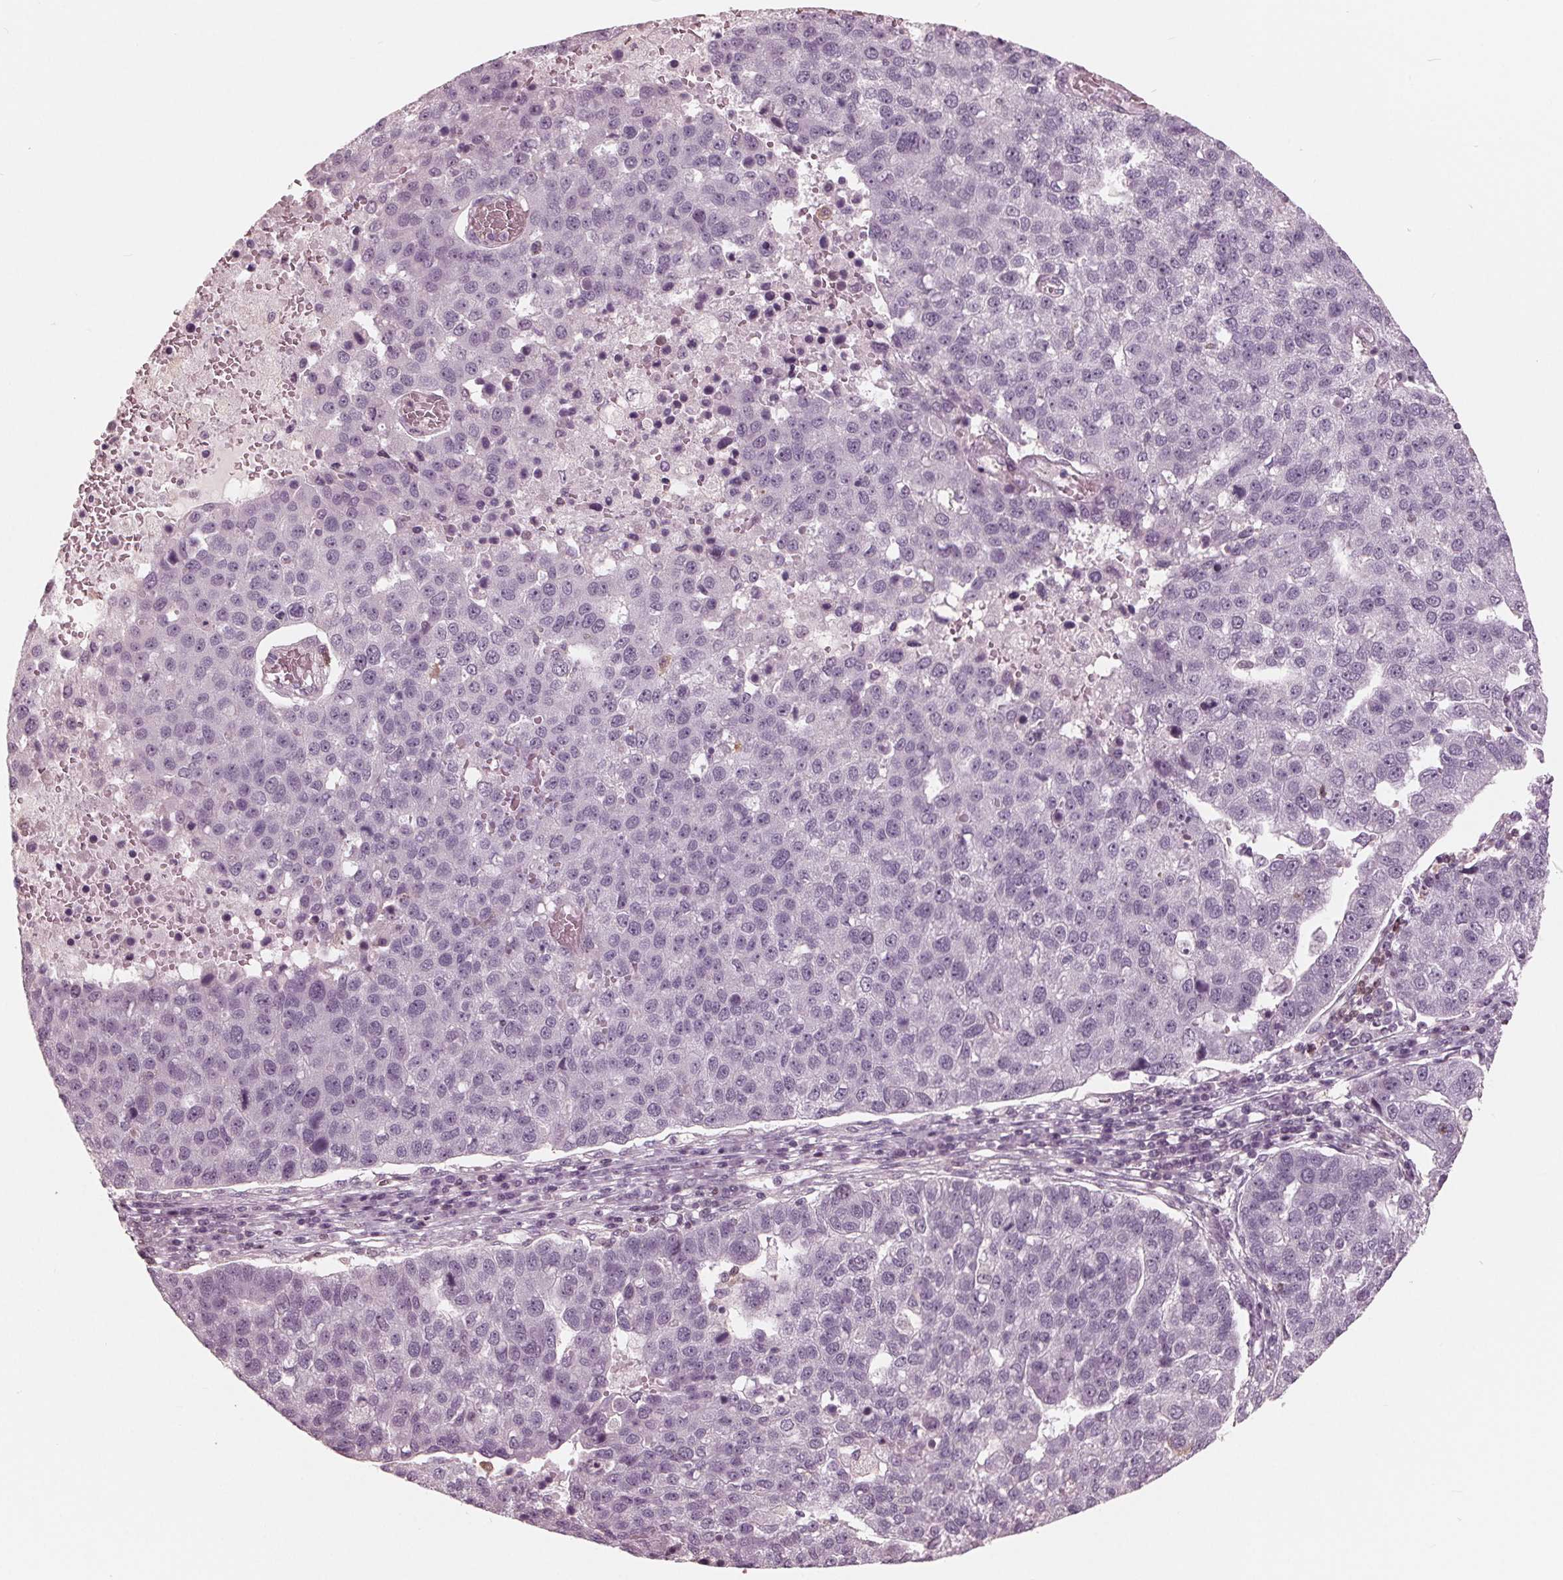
{"staining": {"intensity": "negative", "quantity": "none", "location": "none"}, "tissue": "pancreatic cancer", "cell_type": "Tumor cells", "image_type": "cancer", "snomed": [{"axis": "morphology", "description": "Adenocarcinoma, NOS"}, {"axis": "topography", "description": "Pancreas"}], "caption": "Immunohistochemistry histopathology image of pancreatic cancer (adenocarcinoma) stained for a protein (brown), which demonstrates no expression in tumor cells.", "gene": "ING3", "patient": {"sex": "female", "age": 61}}